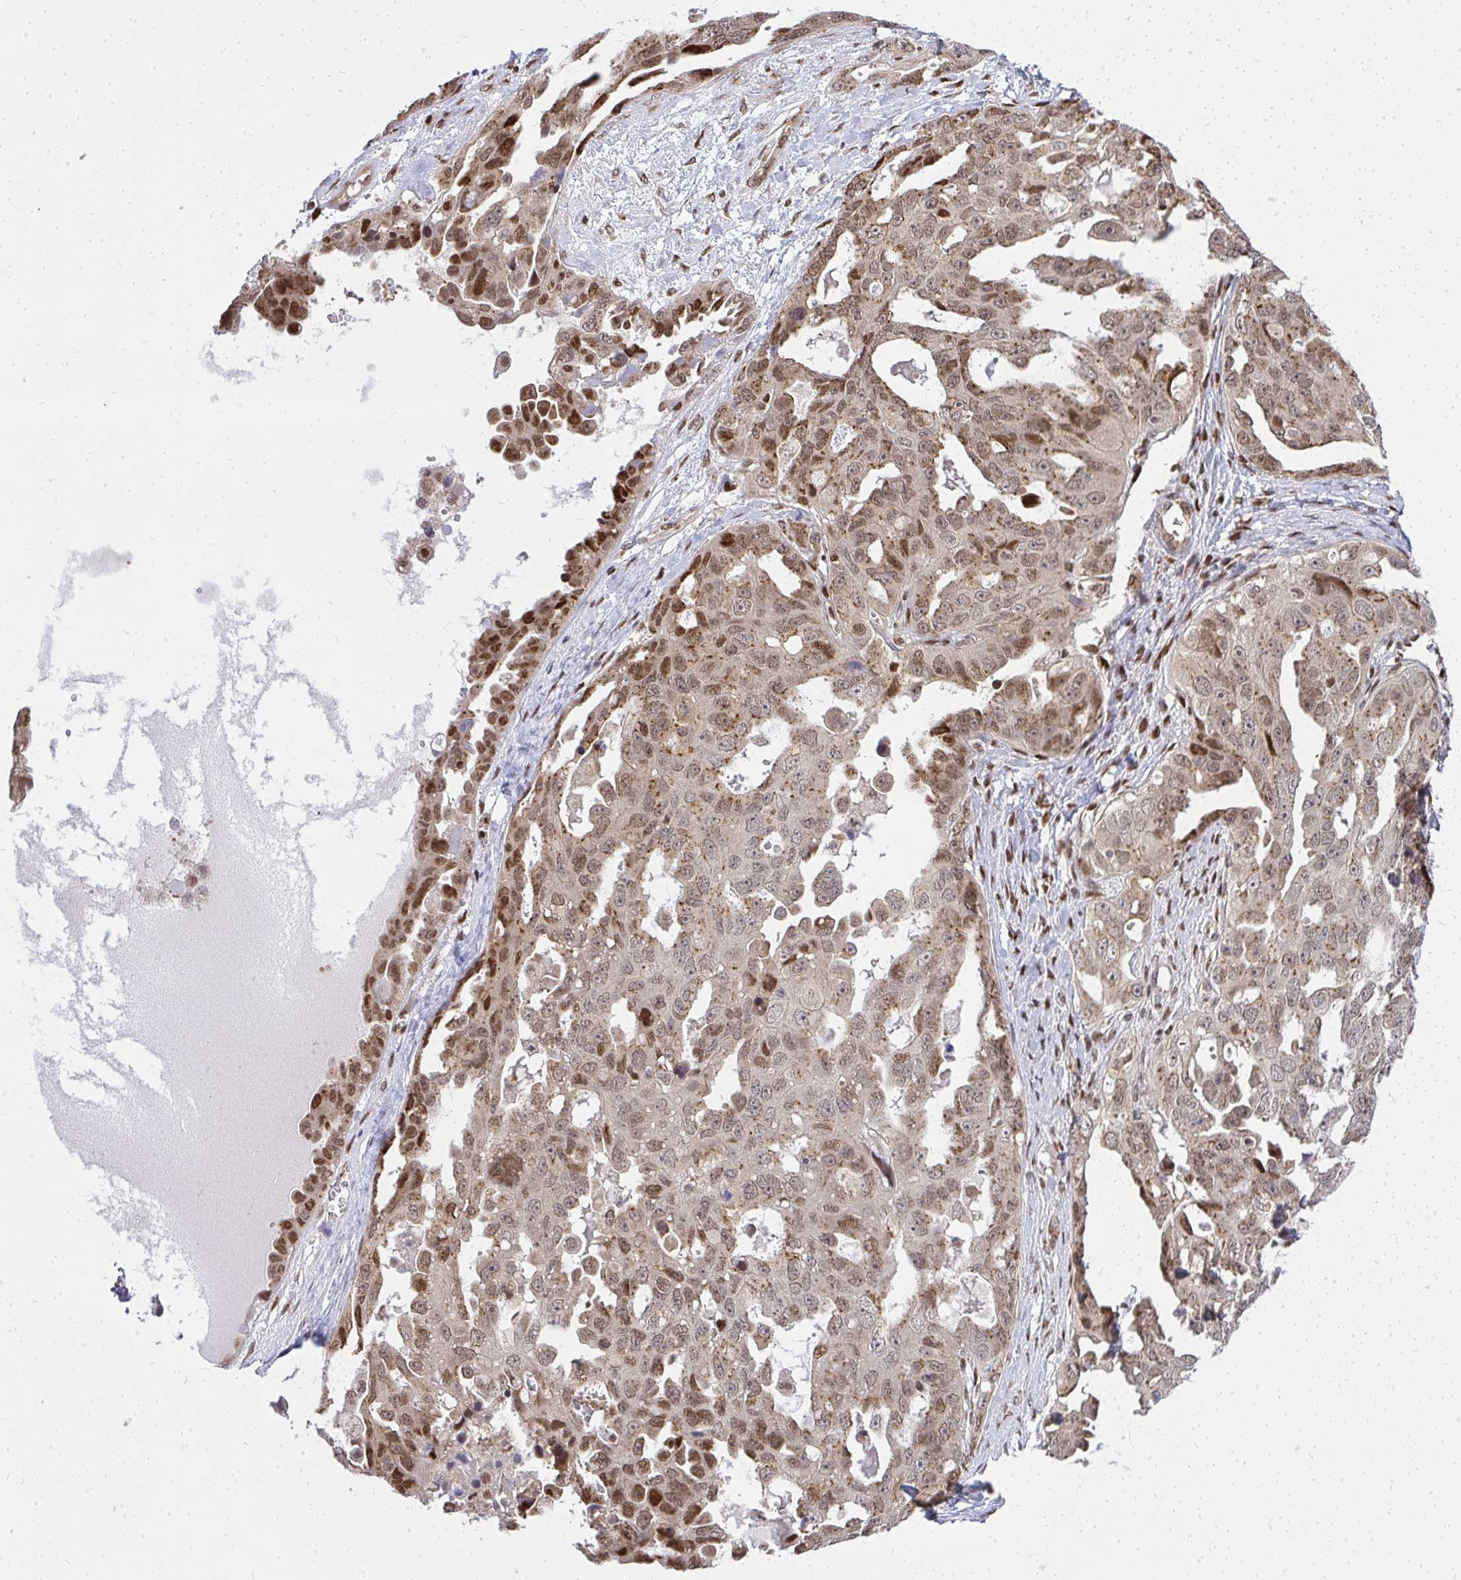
{"staining": {"intensity": "moderate", "quantity": ">75%", "location": "cytoplasmic/membranous,nuclear"}, "tissue": "ovarian cancer", "cell_type": "Tumor cells", "image_type": "cancer", "snomed": [{"axis": "morphology", "description": "Carcinoma, endometroid"}, {"axis": "topography", "description": "Ovary"}], "caption": "Tumor cells show medium levels of moderate cytoplasmic/membranous and nuclear staining in approximately >75% of cells in human ovarian cancer. (DAB IHC, brown staining for protein, blue staining for nuclei).", "gene": "PIGY", "patient": {"sex": "female", "age": 70}}